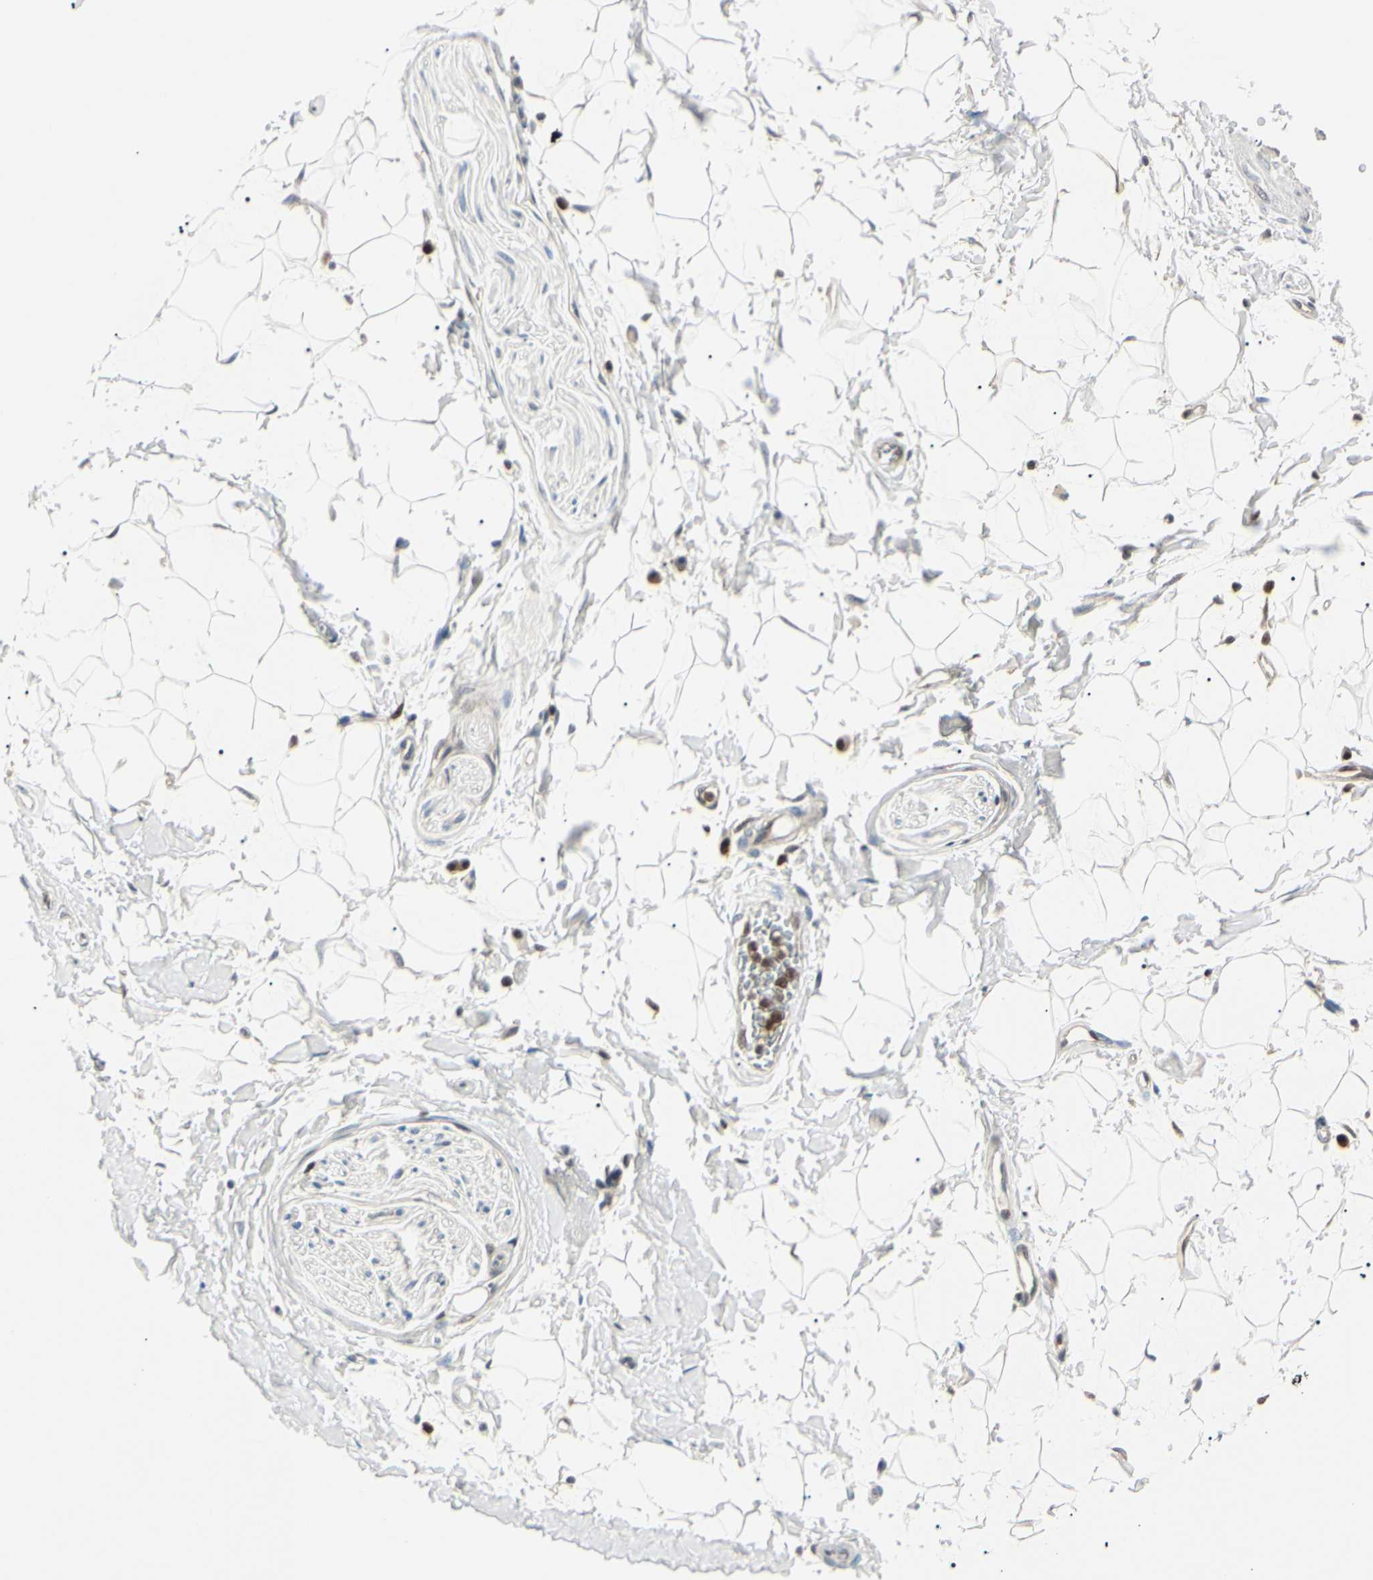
{"staining": {"intensity": "negative", "quantity": "none", "location": "none"}, "tissue": "adipose tissue", "cell_type": "Adipocytes", "image_type": "normal", "snomed": [{"axis": "morphology", "description": "Normal tissue, NOS"}, {"axis": "topography", "description": "Soft tissue"}], "caption": "Immunohistochemistry (IHC) histopathology image of unremarkable adipose tissue: adipose tissue stained with DAB shows no significant protein expression in adipocytes. (Brightfield microscopy of DAB (3,3'-diaminobenzidine) IHC at high magnification).", "gene": "PGK1", "patient": {"sex": "male", "age": 72}}